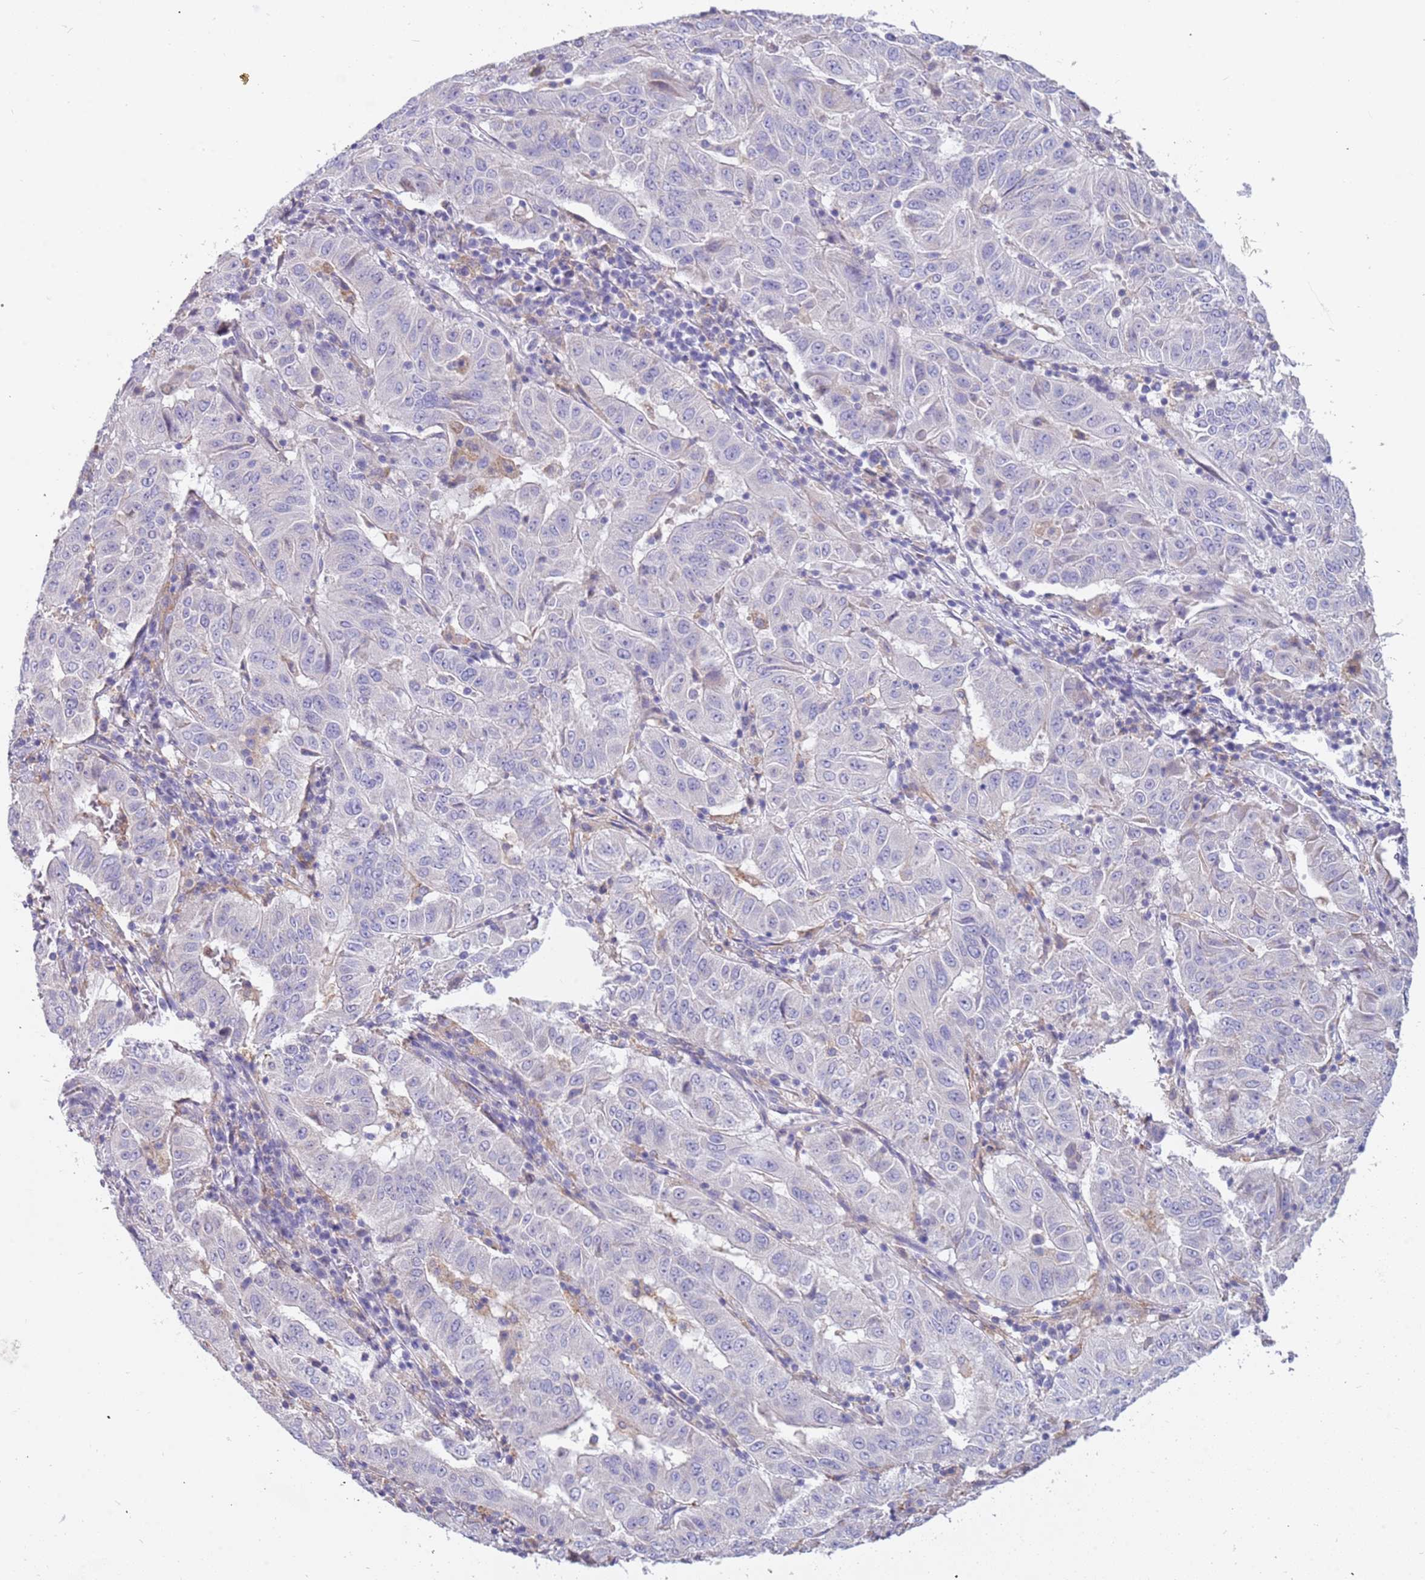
{"staining": {"intensity": "negative", "quantity": "none", "location": "none"}, "tissue": "pancreatic cancer", "cell_type": "Tumor cells", "image_type": "cancer", "snomed": [{"axis": "morphology", "description": "Adenocarcinoma, NOS"}, {"axis": "topography", "description": "Pancreas"}], "caption": "This is an immunohistochemistry (IHC) photomicrograph of adenocarcinoma (pancreatic). There is no positivity in tumor cells.", "gene": "RHCG", "patient": {"sex": "male", "age": 63}}